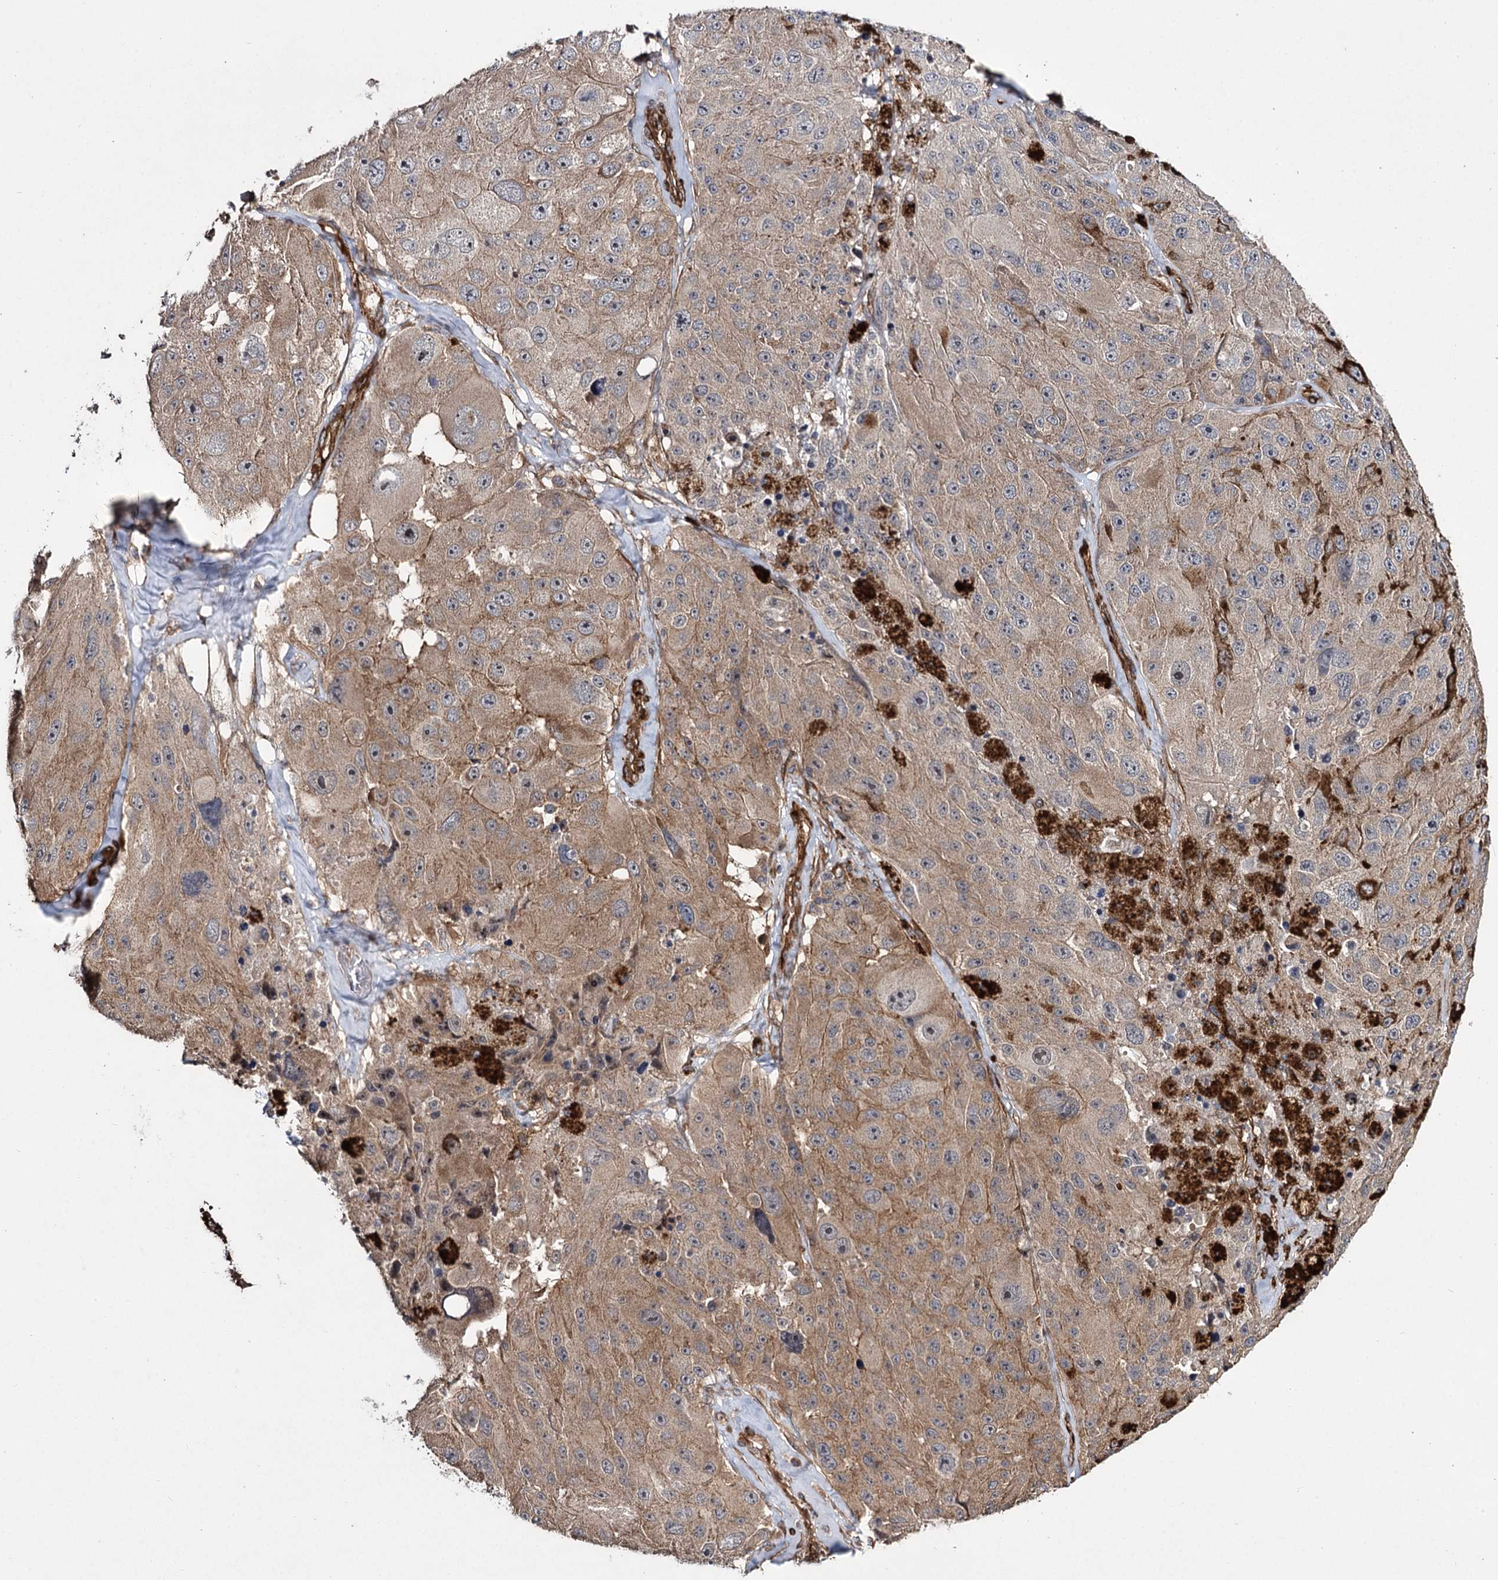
{"staining": {"intensity": "moderate", "quantity": ">75%", "location": "cytoplasmic/membranous"}, "tissue": "melanoma", "cell_type": "Tumor cells", "image_type": "cancer", "snomed": [{"axis": "morphology", "description": "Malignant melanoma, Metastatic site"}, {"axis": "topography", "description": "Lymph node"}], "caption": "This image exhibits melanoma stained with immunohistochemistry (IHC) to label a protein in brown. The cytoplasmic/membranous of tumor cells show moderate positivity for the protein. Nuclei are counter-stained blue.", "gene": "MYO1C", "patient": {"sex": "male", "age": 62}}